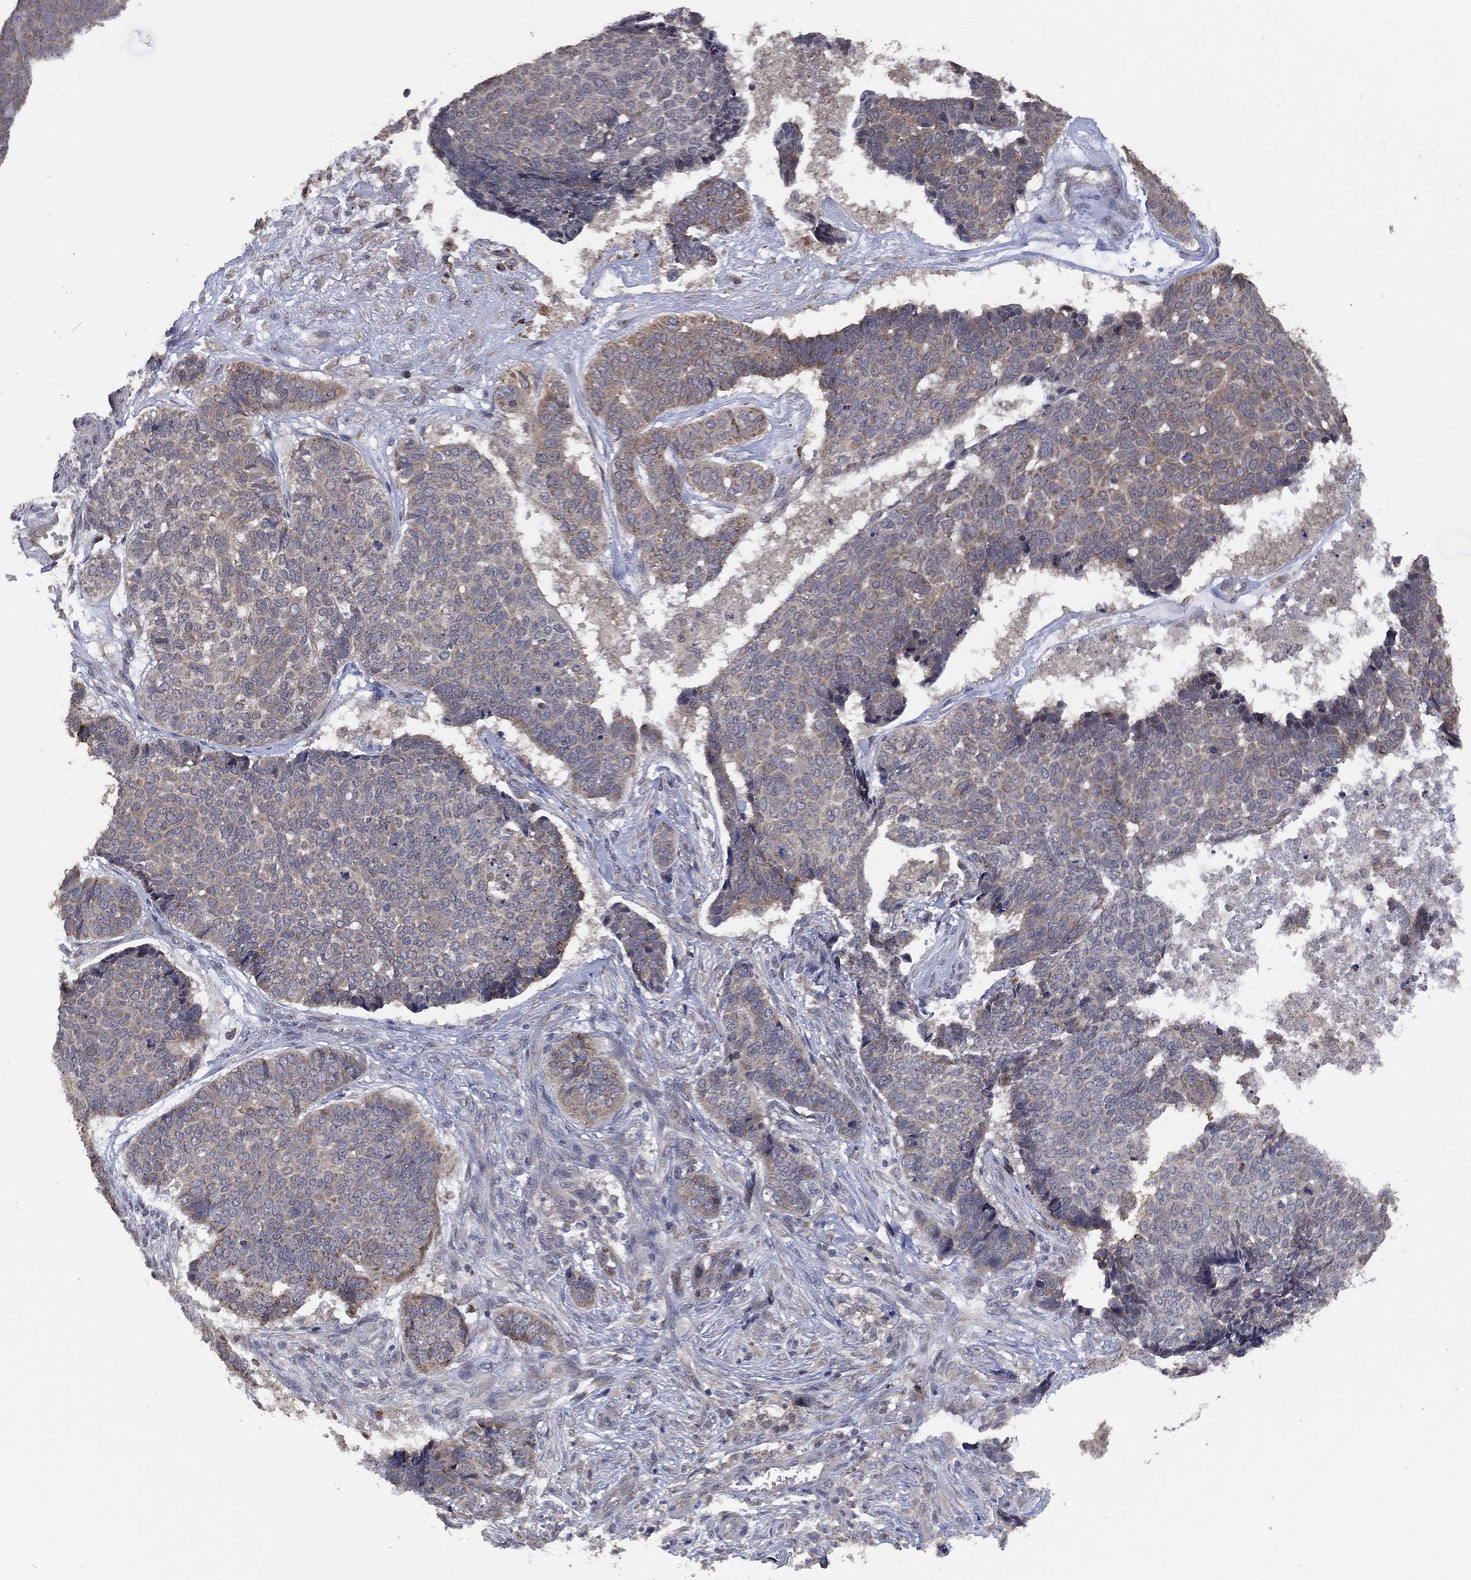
{"staining": {"intensity": "weak", "quantity": "<25%", "location": "cytoplasmic/membranous"}, "tissue": "skin cancer", "cell_type": "Tumor cells", "image_type": "cancer", "snomed": [{"axis": "morphology", "description": "Basal cell carcinoma"}, {"axis": "topography", "description": "Skin"}], "caption": "An image of human skin cancer (basal cell carcinoma) is negative for staining in tumor cells.", "gene": "SELENOO", "patient": {"sex": "male", "age": 86}}